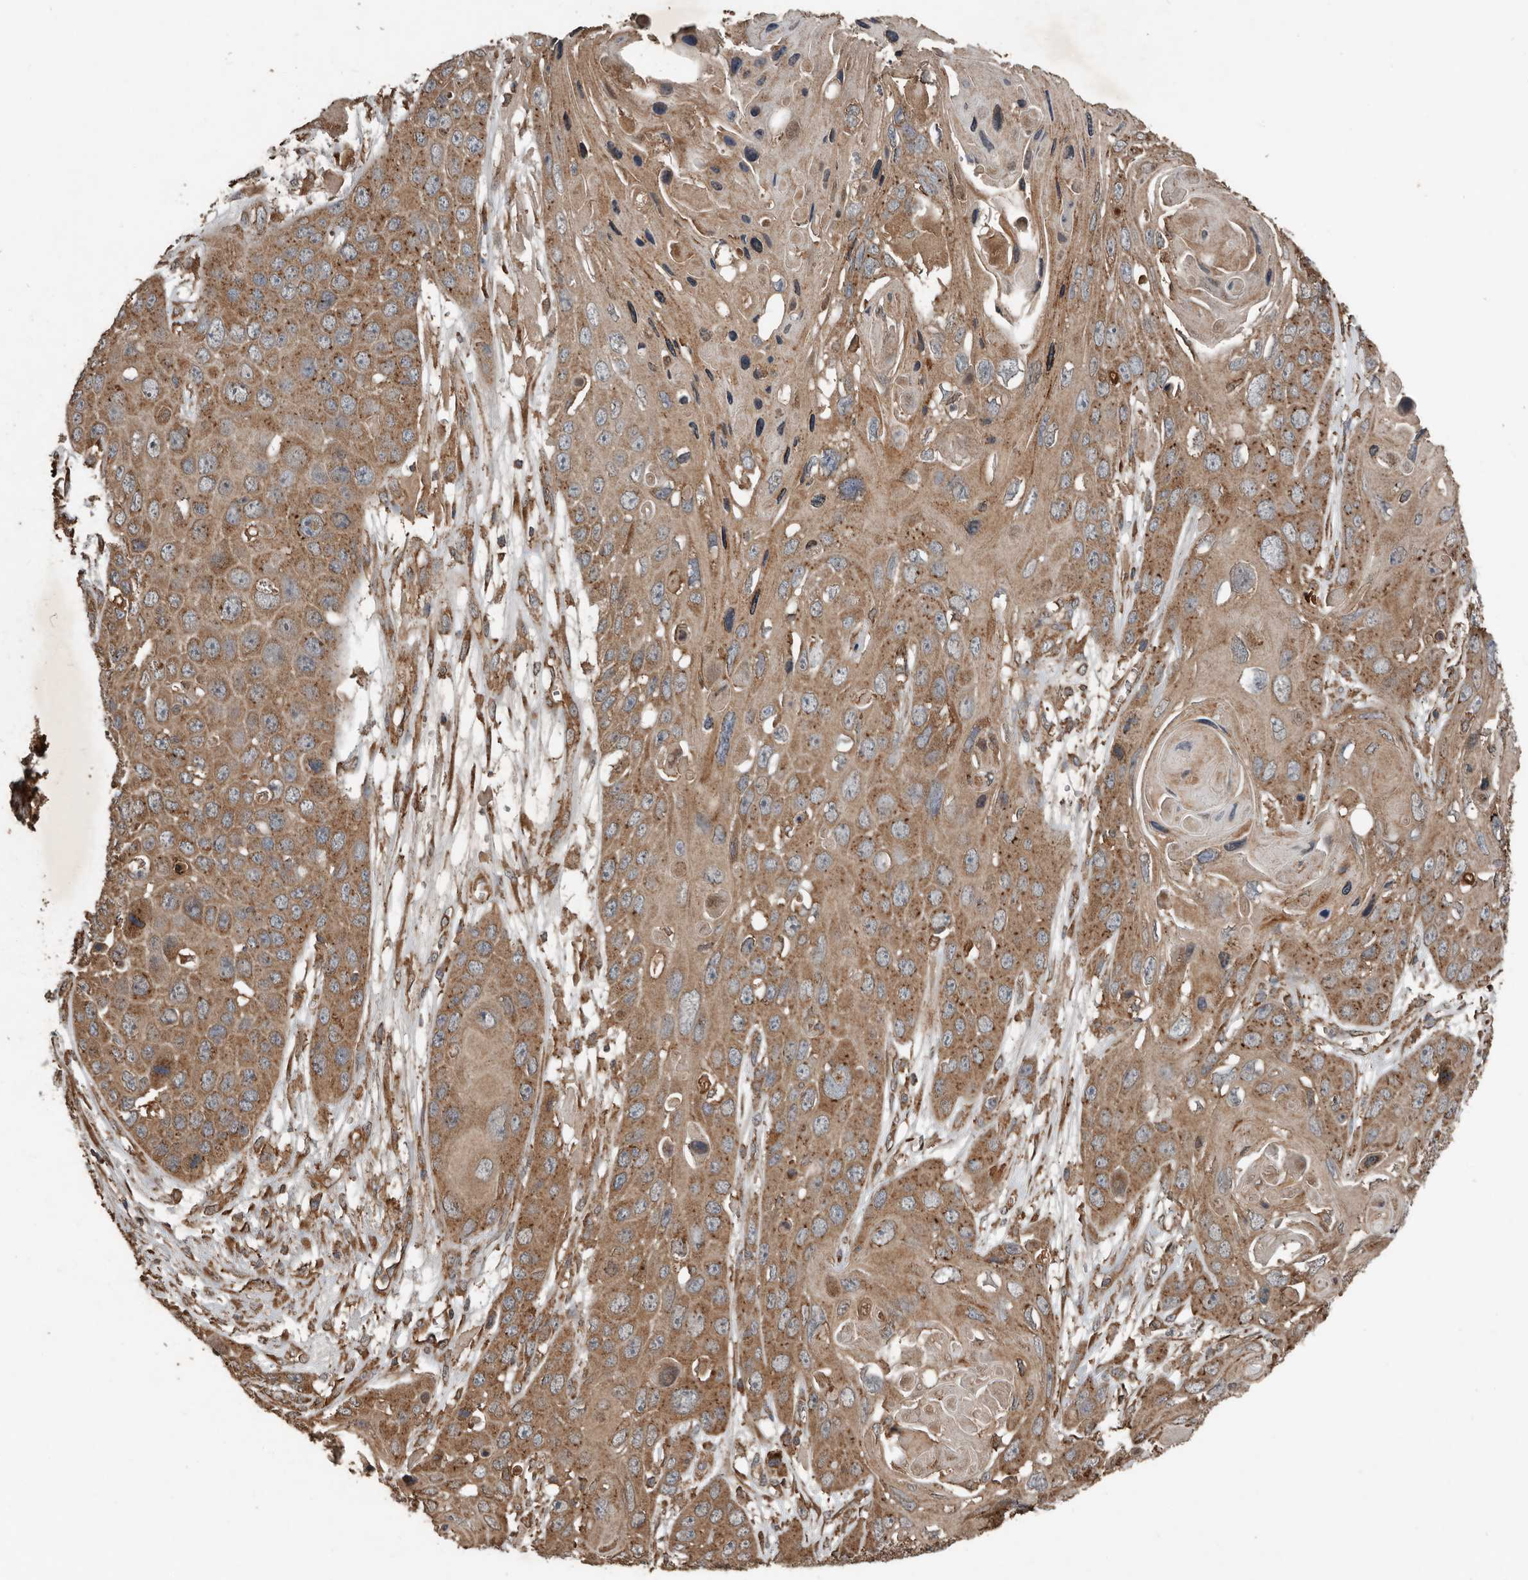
{"staining": {"intensity": "moderate", "quantity": ">75%", "location": "cytoplasmic/membranous"}, "tissue": "skin cancer", "cell_type": "Tumor cells", "image_type": "cancer", "snomed": [{"axis": "morphology", "description": "Squamous cell carcinoma, NOS"}, {"axis": "topography", "description": "Skin"}], "caption": "A high-resolution image shows IHC staining of squamous cell carcinoma (skin), which demonstrates moderate cytoplasmic/membranous positivity in approximately >75% of tumor cells.", "gene": "RNF207", "patient": {"sex": "male", "age": 55}}